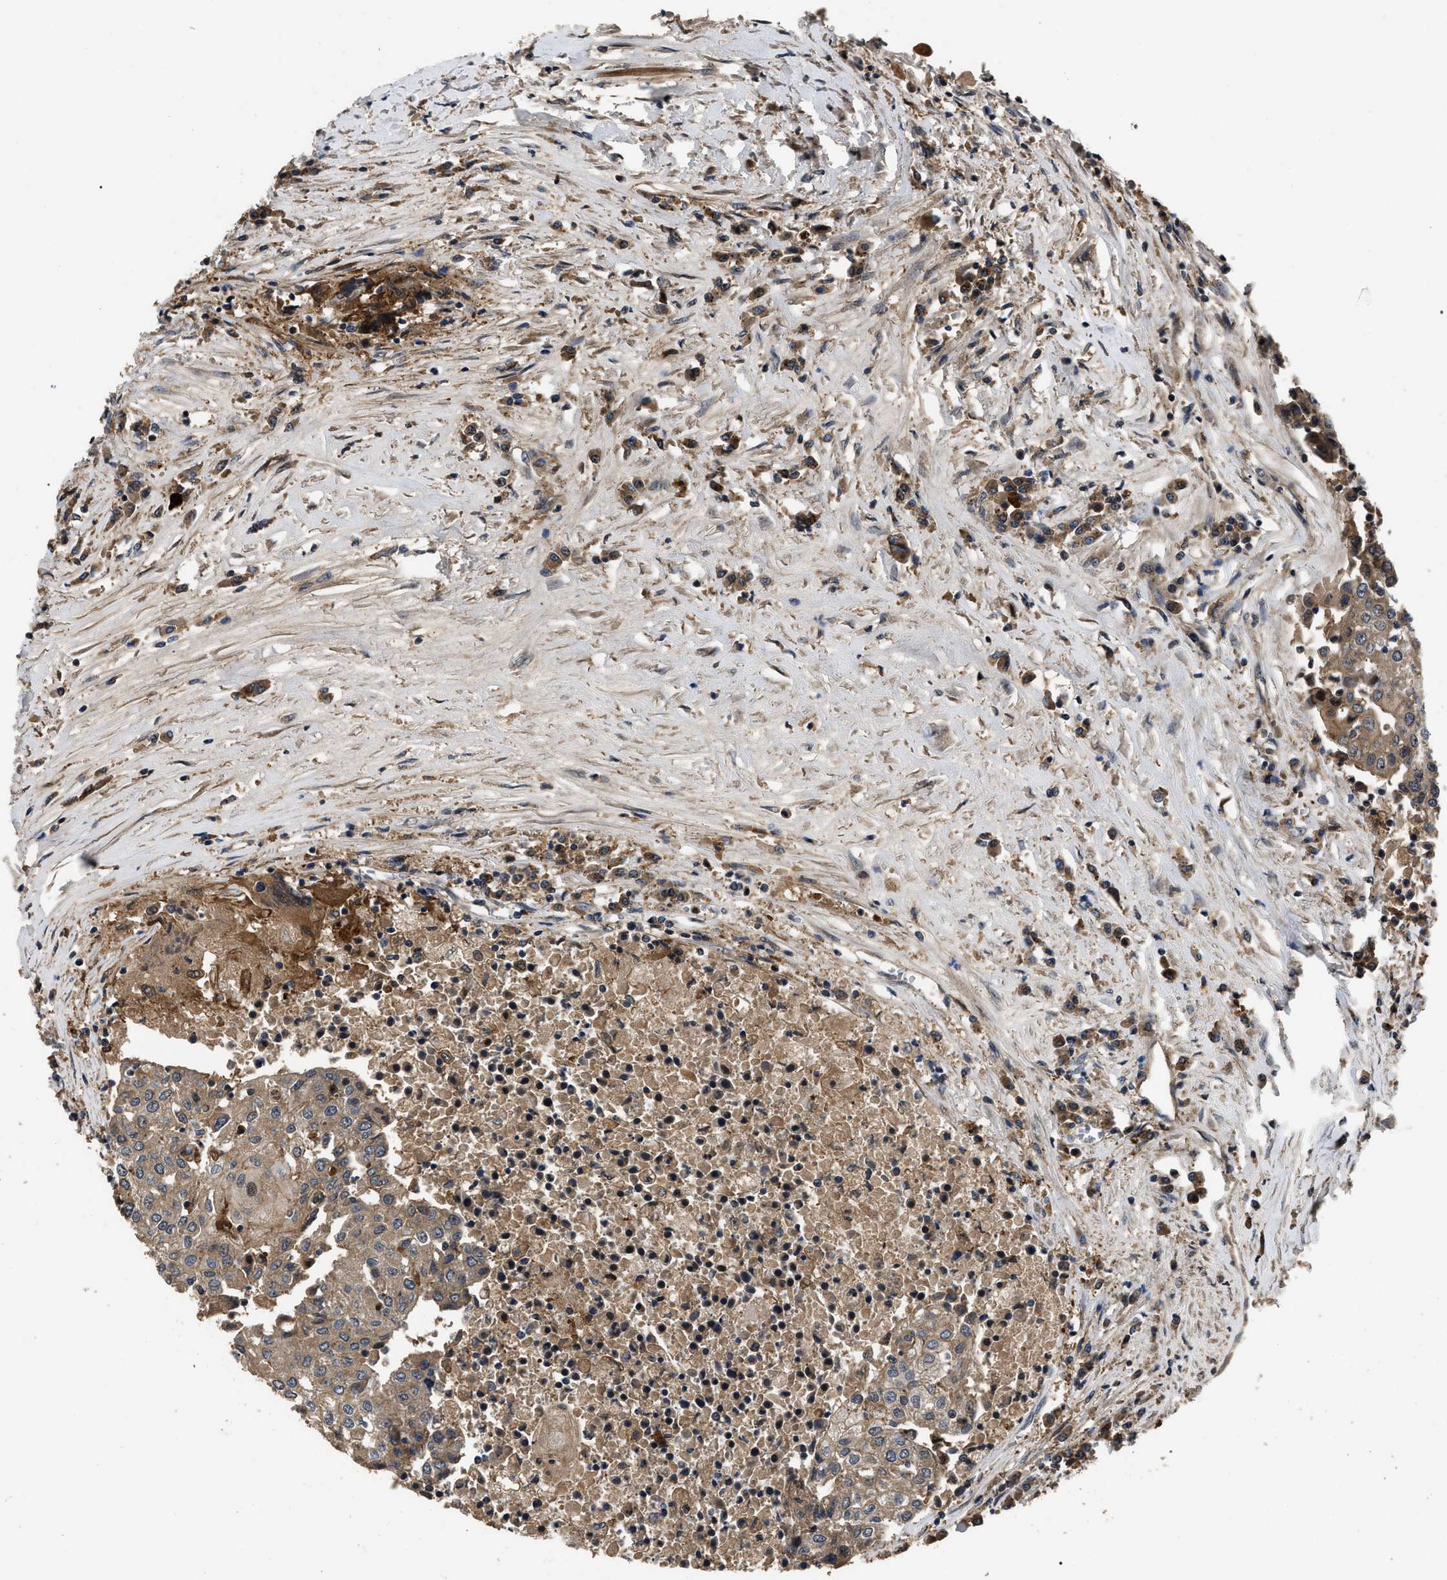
{"staining": {"intensity": "moderate", "quantity": ">75%", "location": "cytoplasmic/membranous"}, "tissue": "urothelial cancer", "cell_type": "Tumor cells", "image_type": "cancer", "snomed": [{"axis": "morphology", "description": "Urothelial carcinoma, High grade"}, {"axis": "topography", "description": "Urinary bladder"}], "caption": "Urothelial cancer tissue demonstrates moderate cytoplasmic/membranous expression in approximately >75% of tumor cells, visualized by immunohistochemistry.", "gene": "PPWD1", "patient": {"sex": "female", "age": 85}}